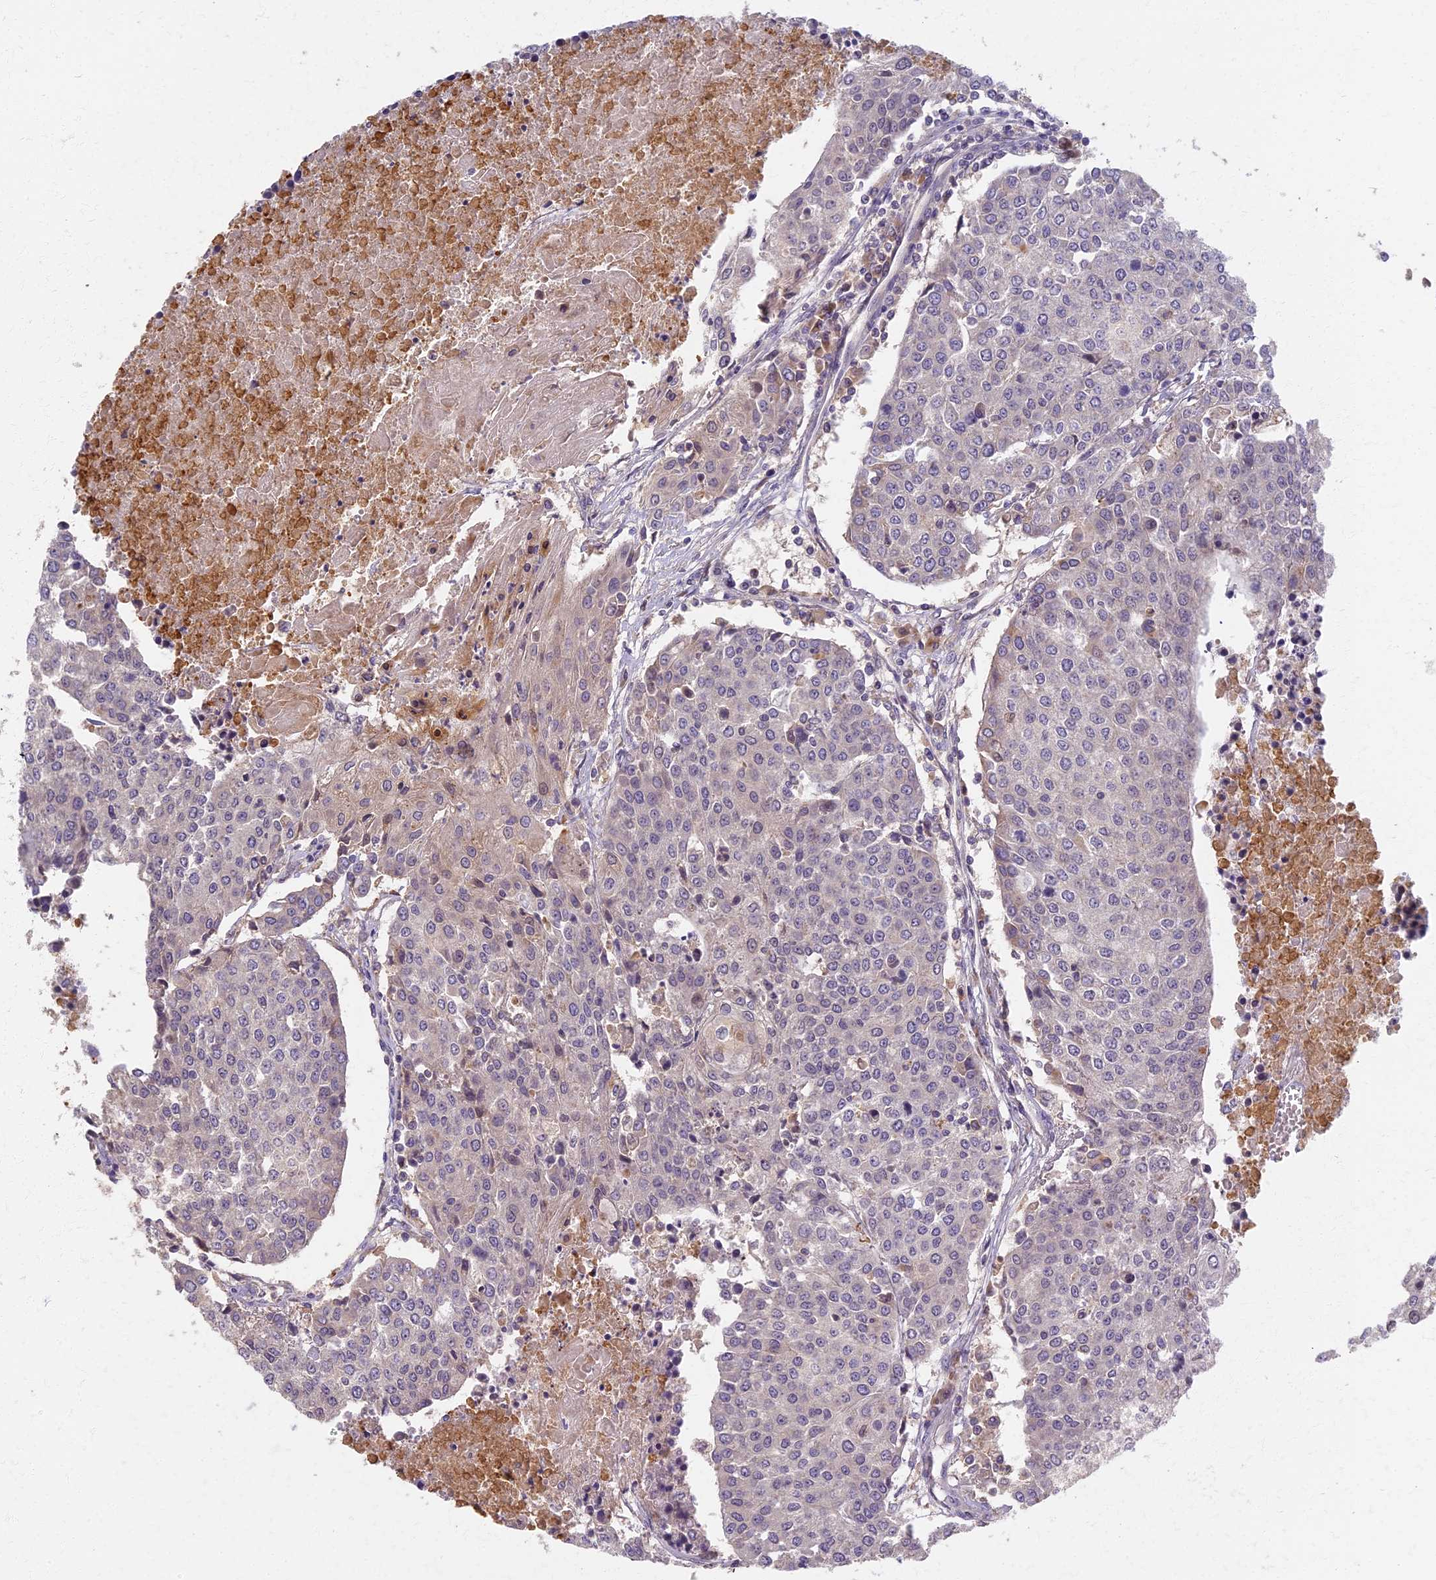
{"staining": {"intensity": "negative", "quantity": "none", "location": "none"}, "tissue": "urothelial cancer", "cell_type": "Tumor cells", "image_type": "cancer", "snomed": [{"axis": "morphology", "description": "Urothelial carcinoma, High grade"}, {"axis": "topography", "description": "Urinary bladder"}], "caption": "Urothelial cancer was stained to show a protein in brown. There is no significant staining in tumor cells. (Stains: DAB immunohistochemistry (IHC) with hematoxylin counter stain, Microscopy: brightfield microscopy at high magnification).", "gene": "AP4E1", "patient": {"sex": "female", "age": 85}}